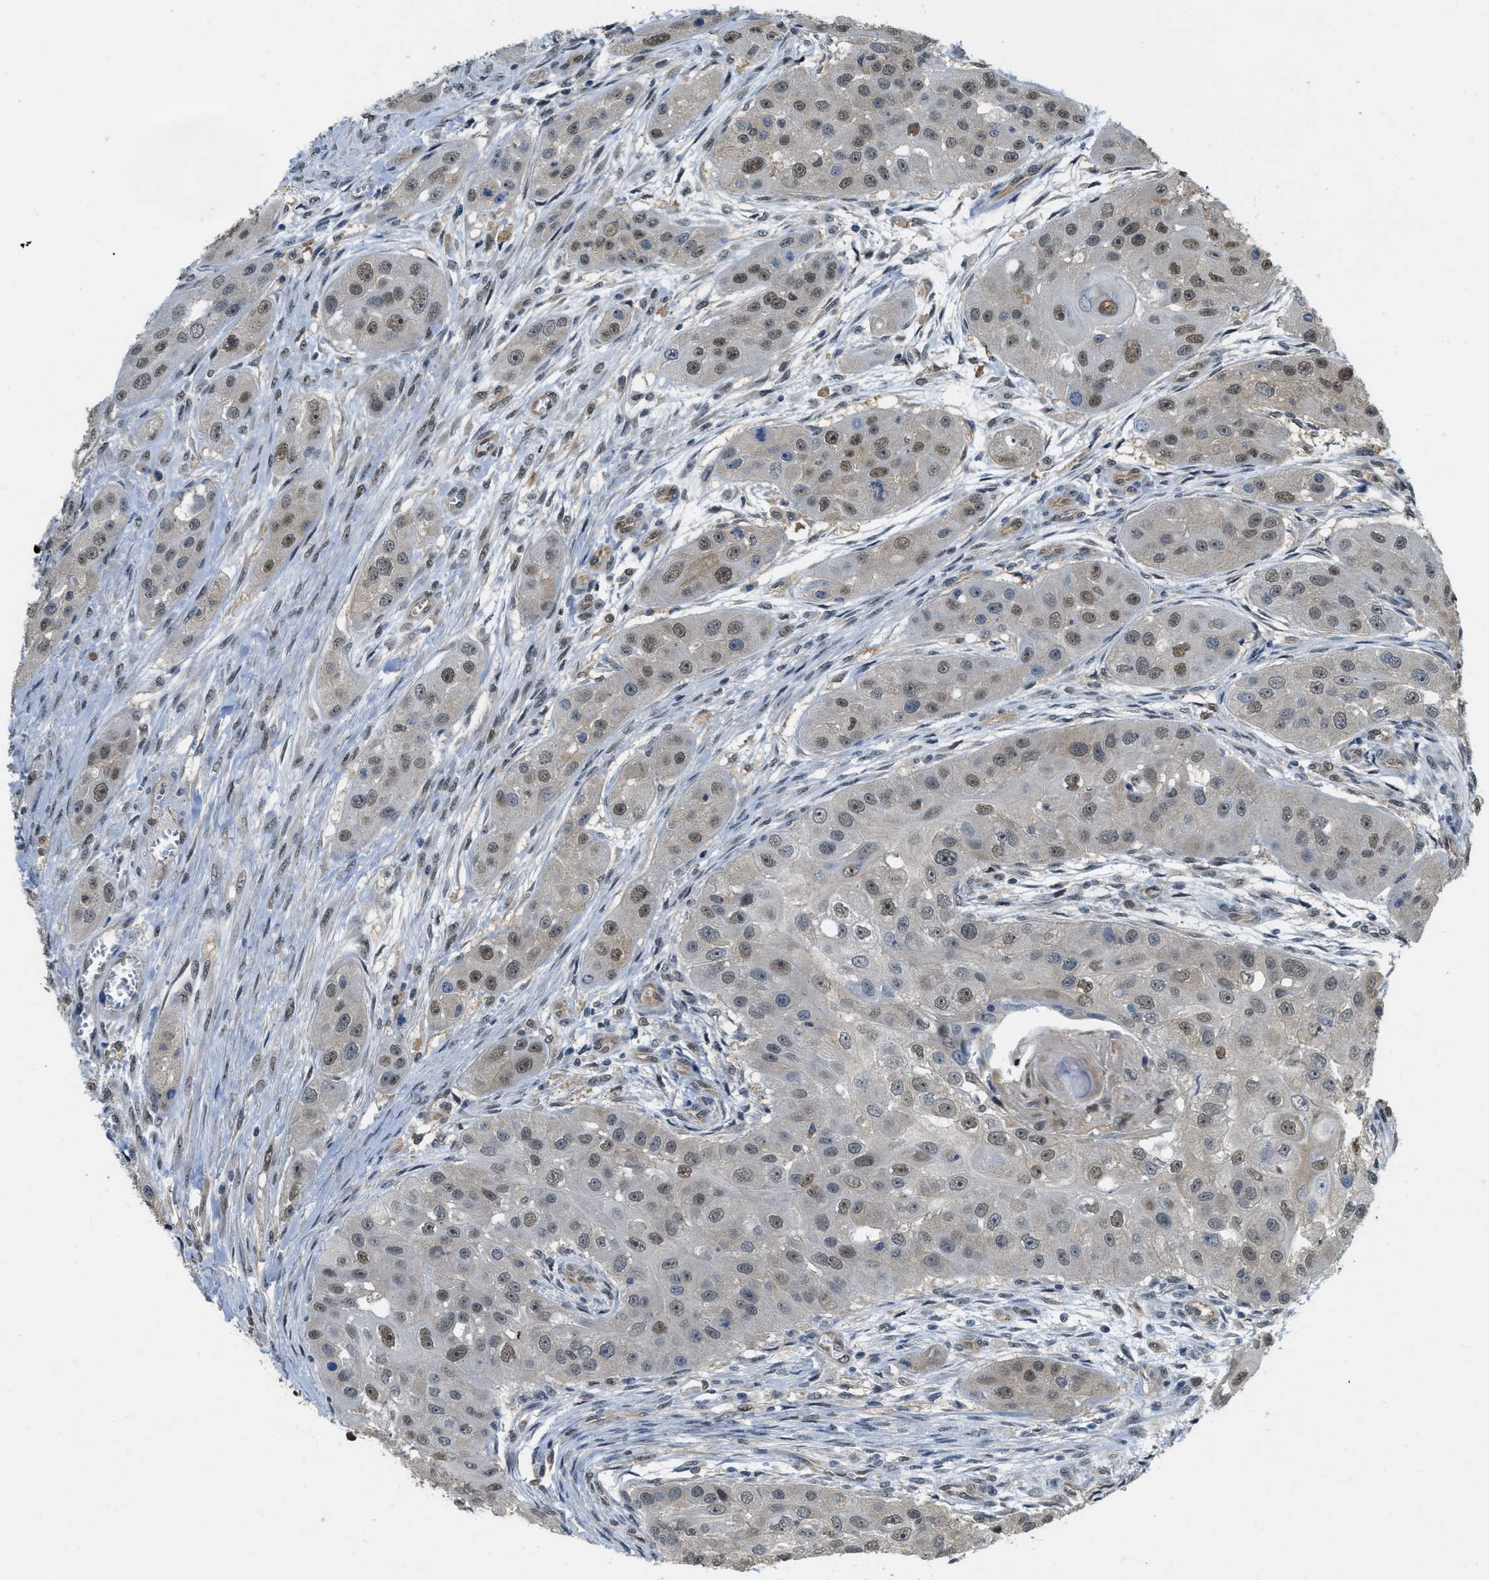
{"staining": {"intensity": "moderate", "quantity": ">75%", "location": "nuclear"}, "tissue": "head and neck cancer", "cell_type": "Tumor cells", "image_type": "cancer", "snomed": [{"axis": "morphology", "description": "Normal tissue, NOS"}, {"axis": "morphology", "description": "Squamous cell carcinoma, NOS"}, {"axis": "topography", "description": "Skeletal muscle"}, {"axis": "topography", "description": "Head-Neck"}], "caption": "Squamous cell carcinoma (head and neck) stained with DAB immunohistochemistry shows medium levels of moderate nuclear positivity in about >75% of tumor cells.", "gene": "PSMC5", "patient": {"sex": "male", "age": 51}}